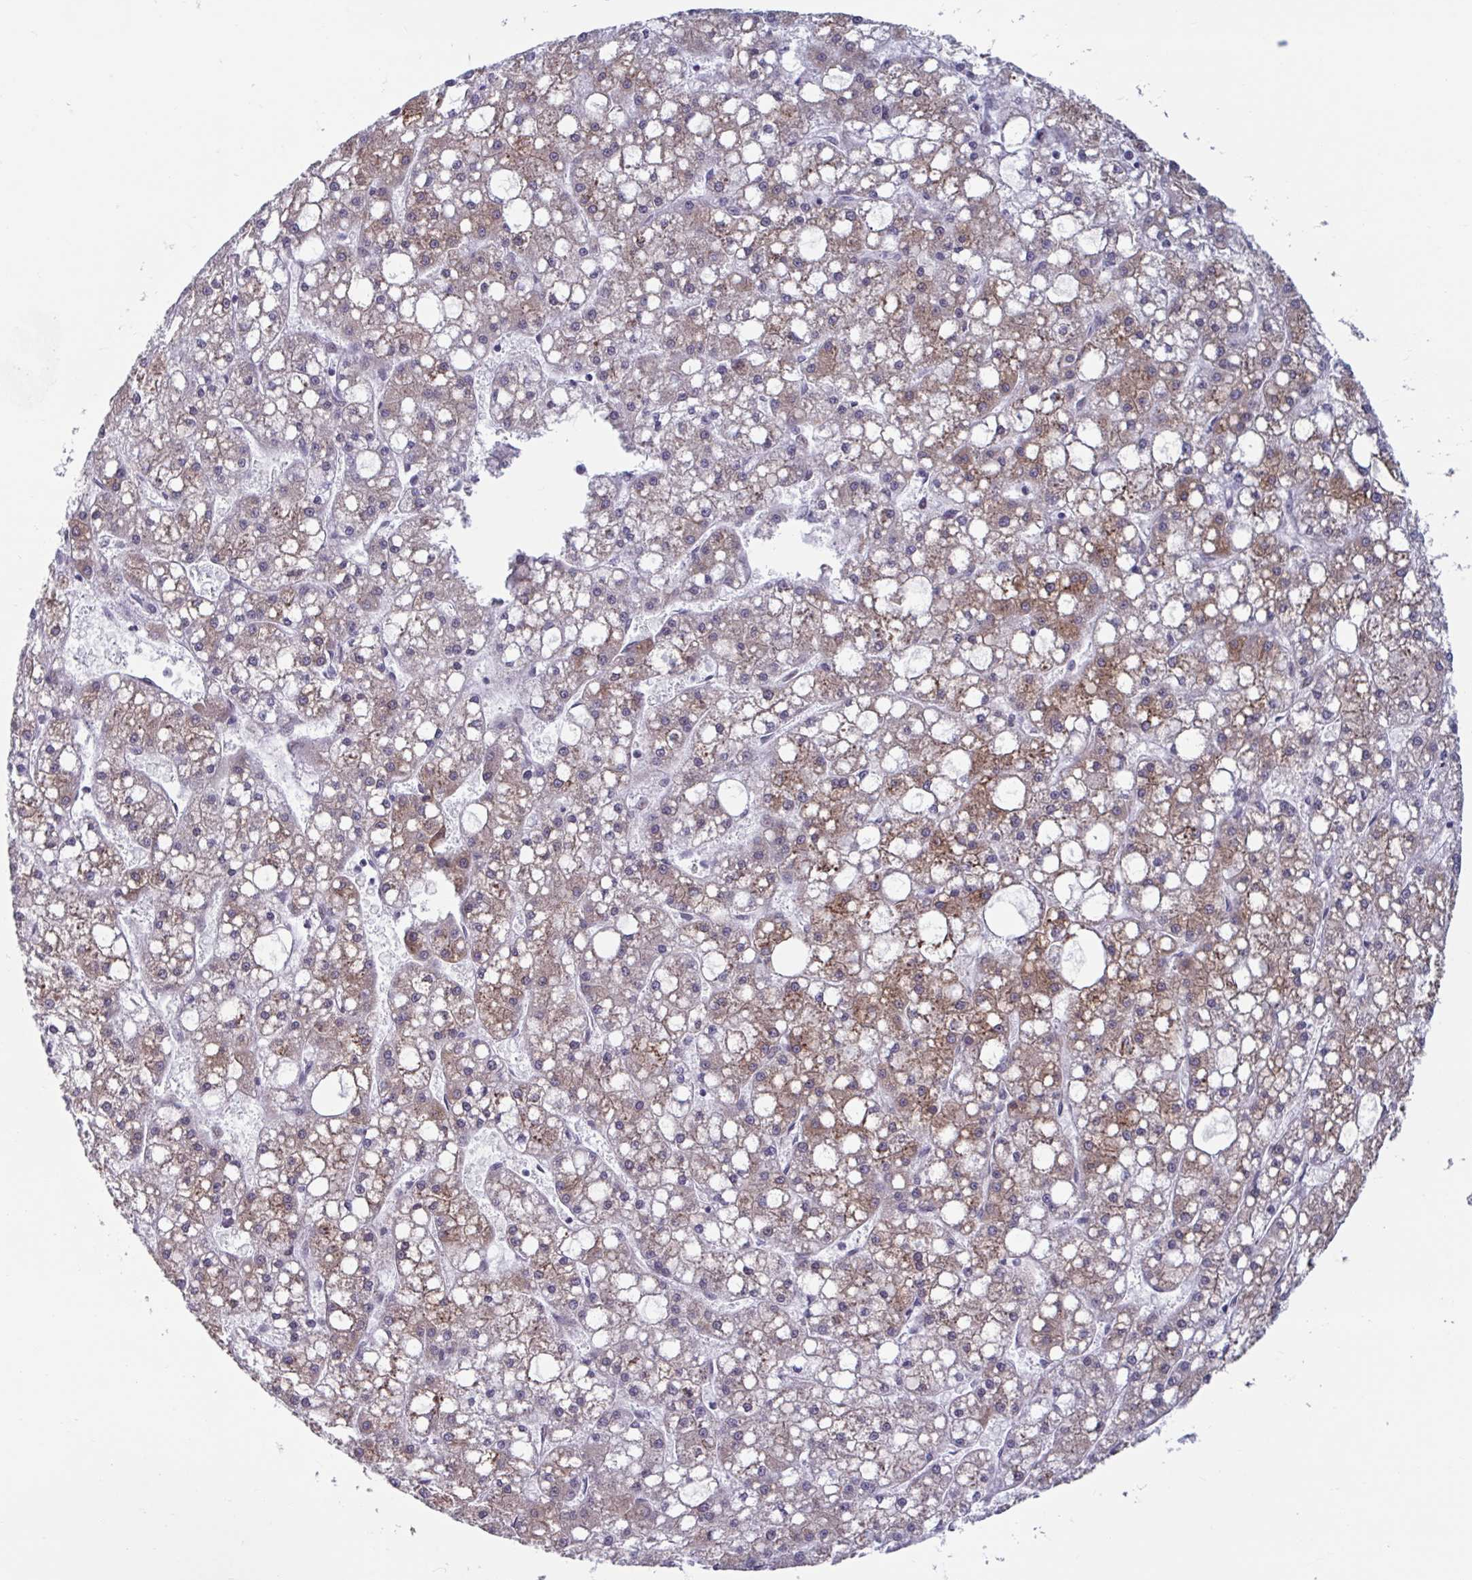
{"staining": {"intensity": "strong", "quantity": "25%-75%", "location": "cytoplasmic/membranous"}, "tissue": "liver cancer", "cell_type": "Tumor cells", "image_type": "cancer", "snomed": [{"axis": "morphology", "description": "Carcinoma, Hepatocellular, NOS"}, {"axis": "topography", "description": "Liver"}], "caption": "High-power microscopy captured an immunohistochemistry micrograph of liver cancer, revealing strong cytoplasmic/membranous positivity in approximately 25%-75% of tumor cells.", "gene": "HSD17B6", "patient": {"sex": "male", "age": 67}}